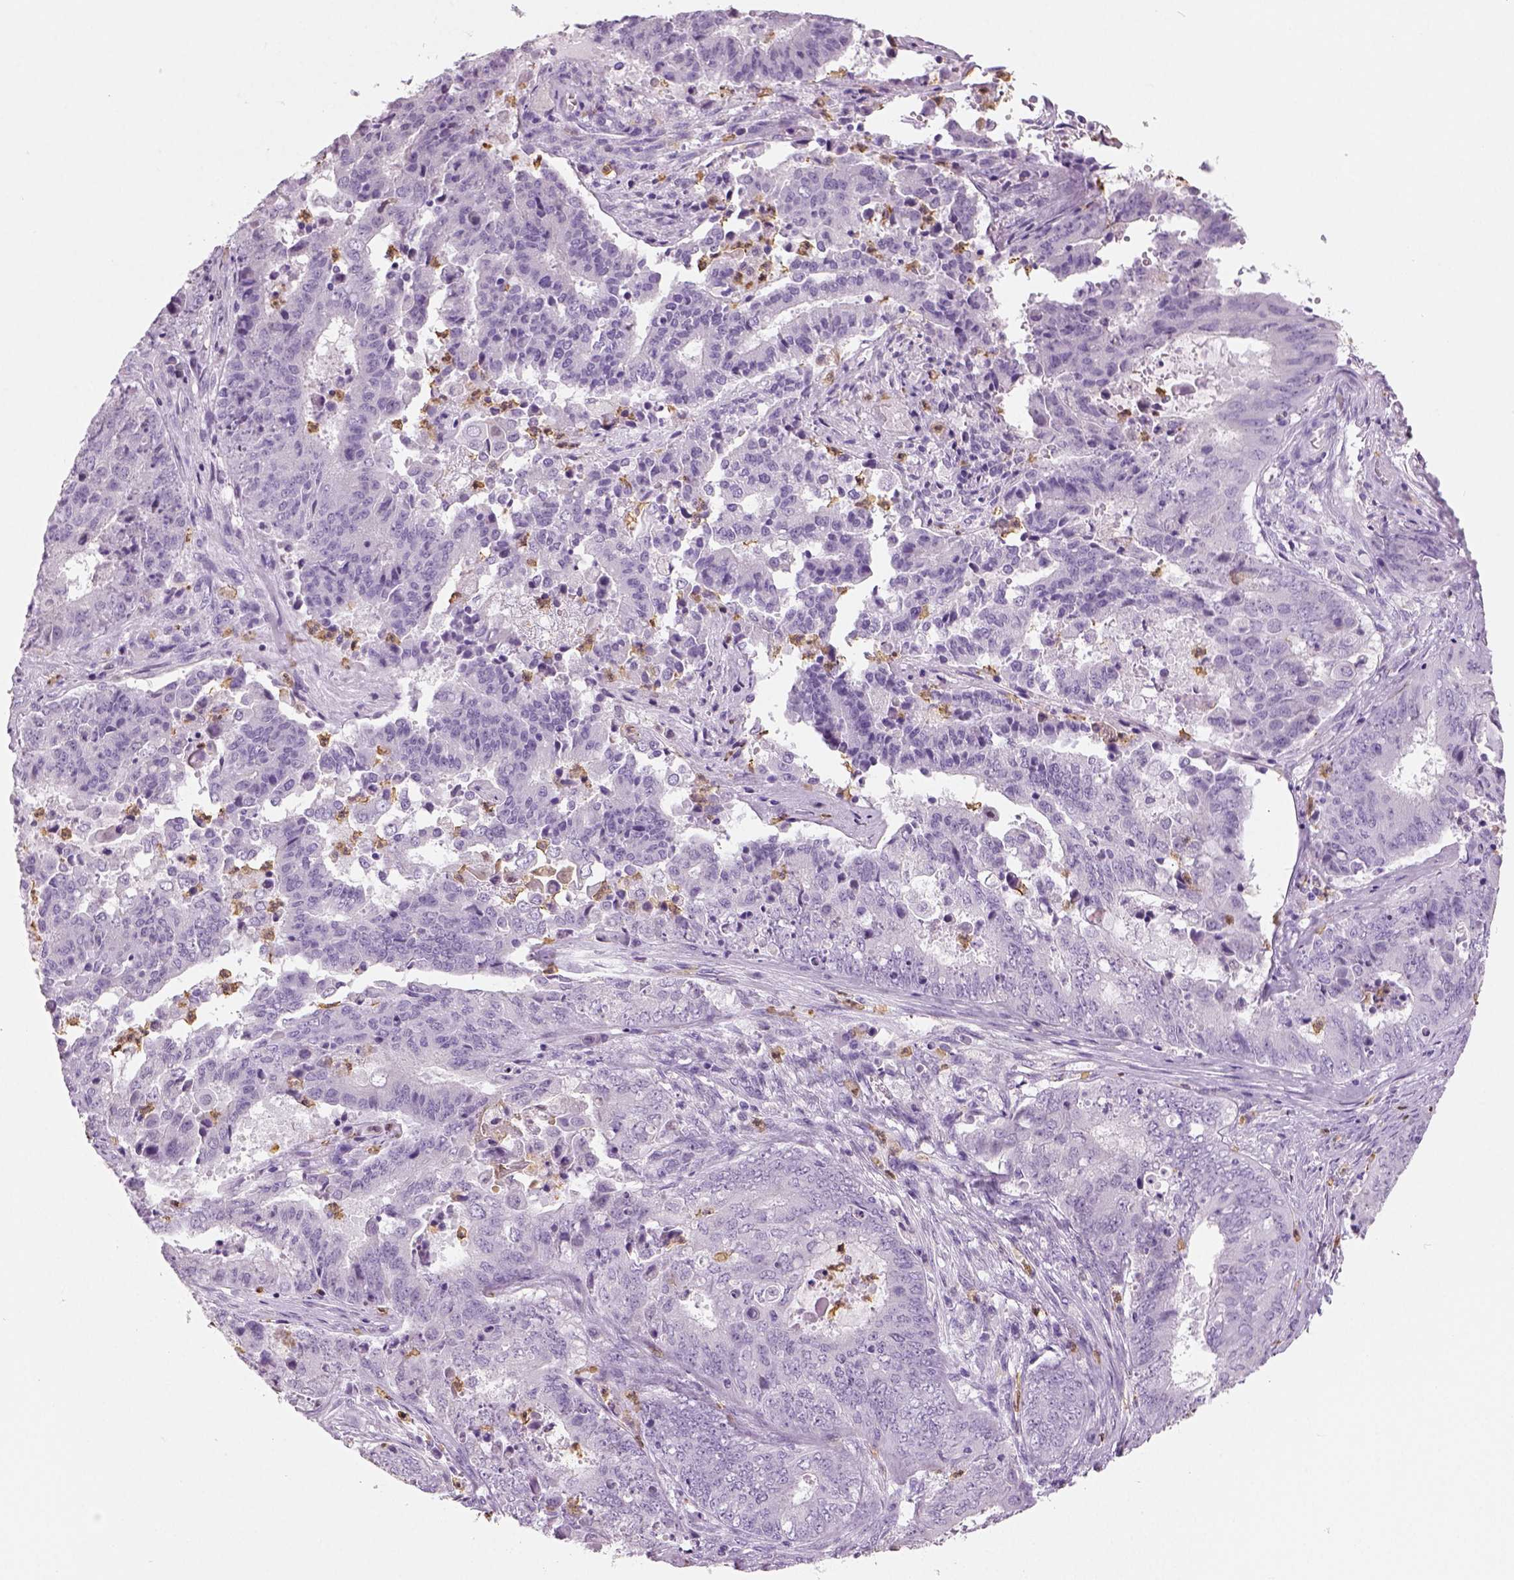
{"staining": {"intensity": "negative", "quantity": "none", "location": "none"}, "tissue": "endometrial cancer", "cell_type": "Tumor cells", "image_type": "cancer", "snomed": [{"axis": "morphology", "description": "Adenocarcinoma, NOS"}, {"axis": "topography", "description": "Endometrium"}], "caption": "IHC image of human adenocarcinoma (endometrial) stained for a protein (brown), which demonstrates no staining in tumor cells.", "gene": "NECAB2", "patient": {"sex": "female", "age": 62}}